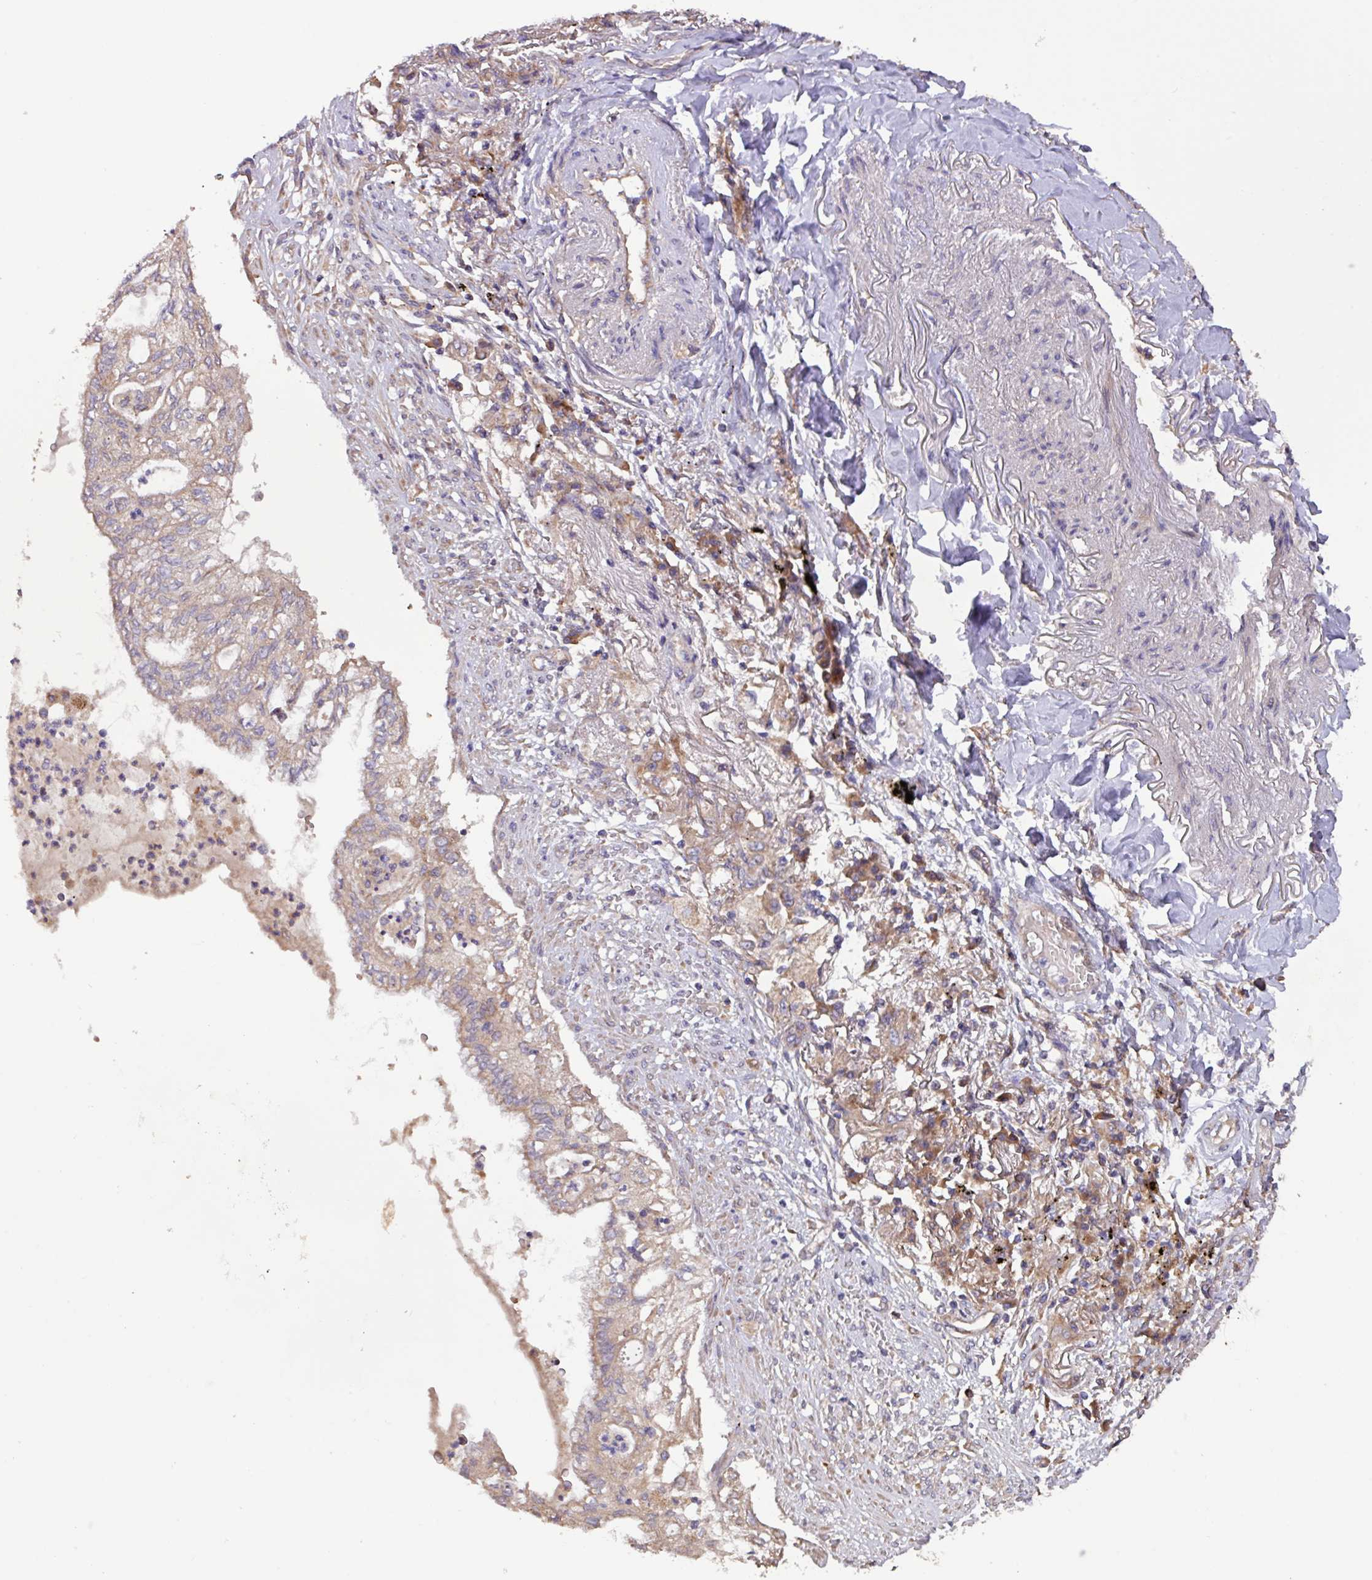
{"staining": {"intensity": "weak", "quantity": ">75%", "location": "cytoplasmic/membranous"}, "tissue": "lung cancer", "cell_type": "Tumor cells", "image_type": "cancer", "snomed": [{"axis": "morphology", "description": "Adenocarcinoma, NOS"}, {"axis": "topography", "description": "Lung"}], "caption": "Weak cytoplasmic/membranous positivity for a protein is seen in approximately >75% of tumor cells of lung adenocarcinoma using immunohistochemistry.", "gene": "PTPRQ", "patient": {"sex": "female", "age": 70}}